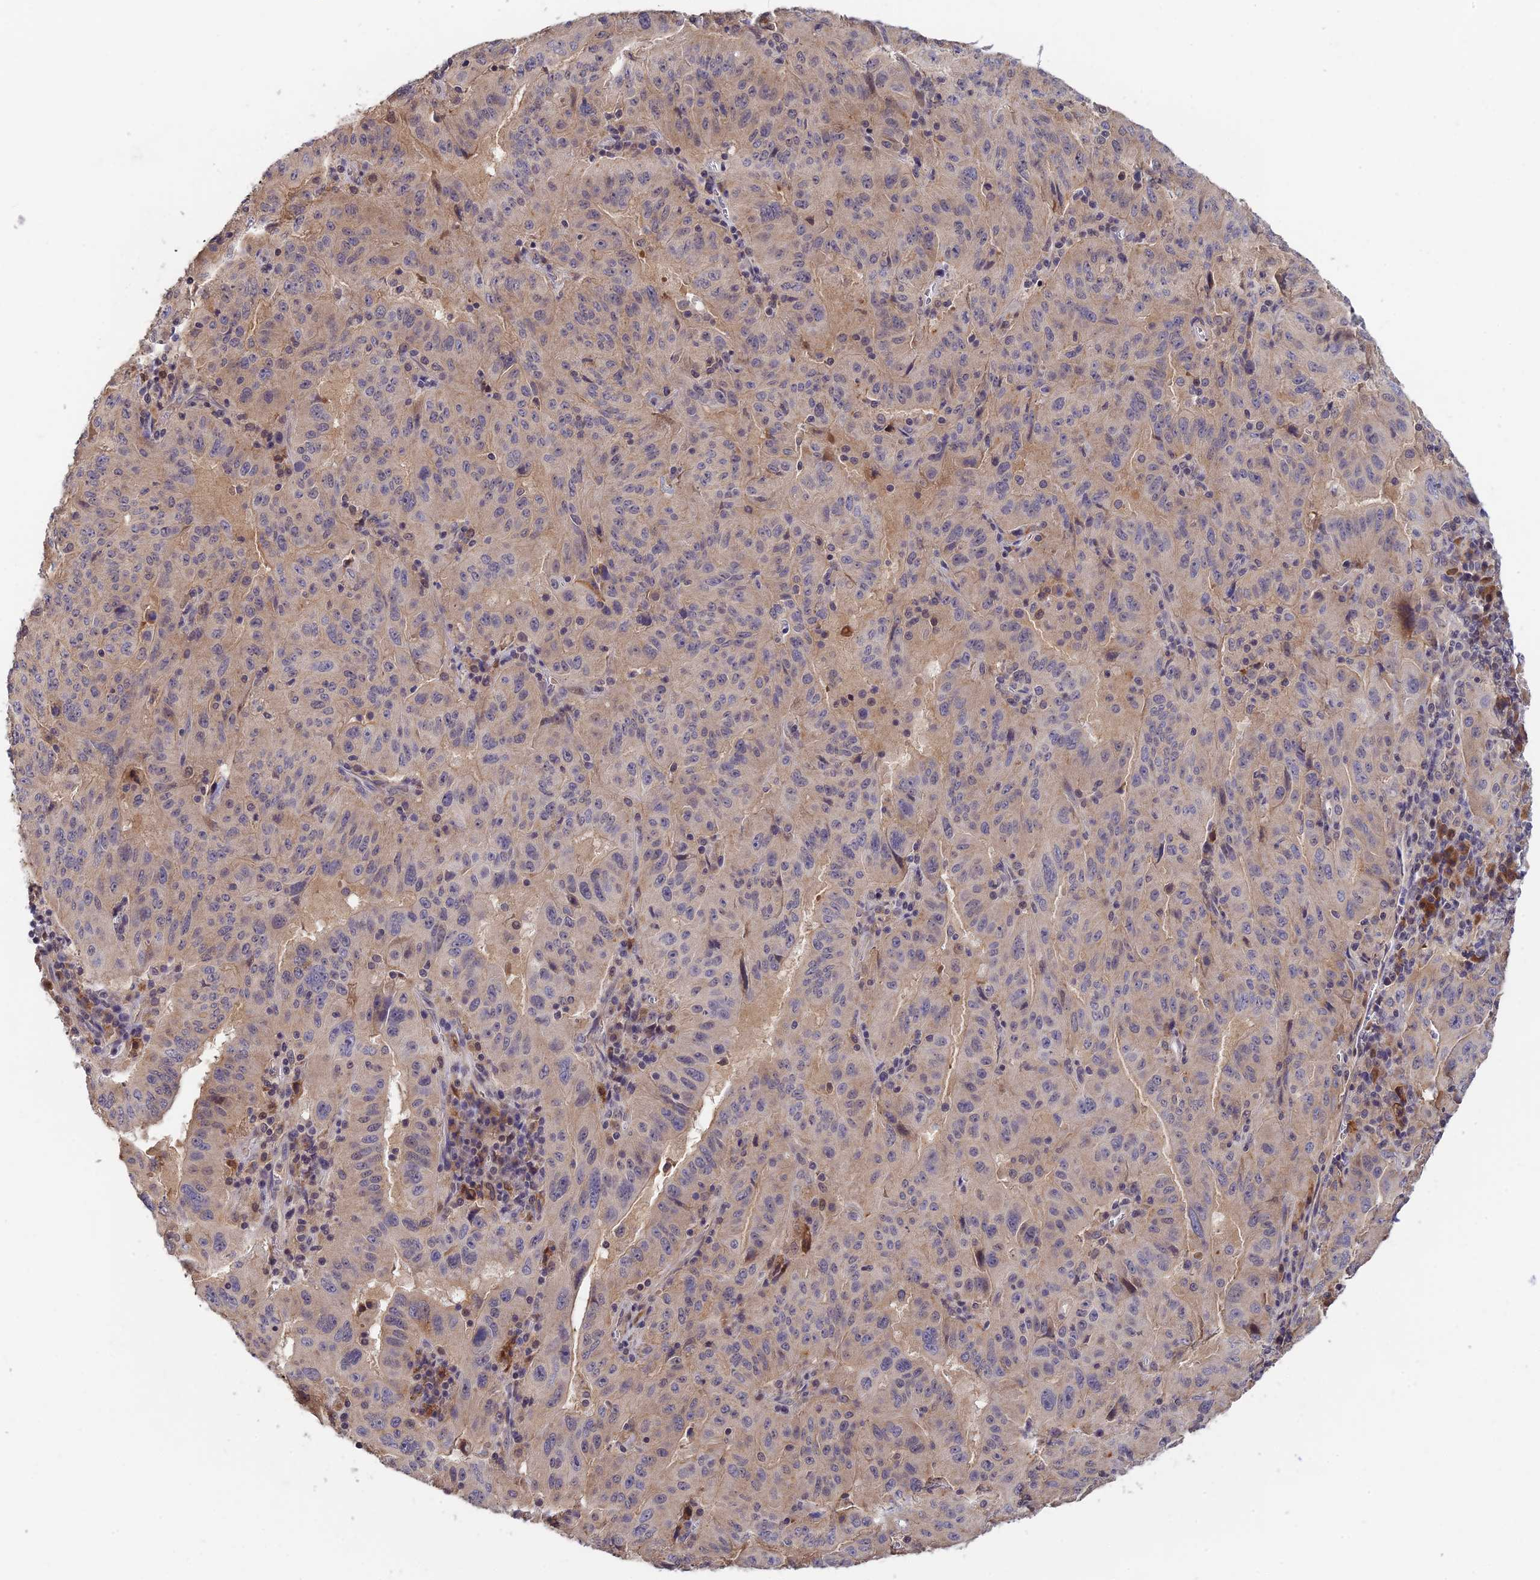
{"staining": {"intensity": "weak", "quantity": "<25%", "location": "cytoplasmic/membranous"}, "tissue": "pancreatic cancer", "cell_type": "Tumor cells", "image_type": "cancer", "snomed": [{"axis": "morphology", "description": "Adenocarcinoma, NOS"}, {"axis": "topography", "description": "Pancreas"}], "caption": "The histopathology image exhibits no significant expression in tumor cells of adenocarcinoma (pancreatic).", "gene": "CWH43", "patient": {"sex": "male", "age": 63}}